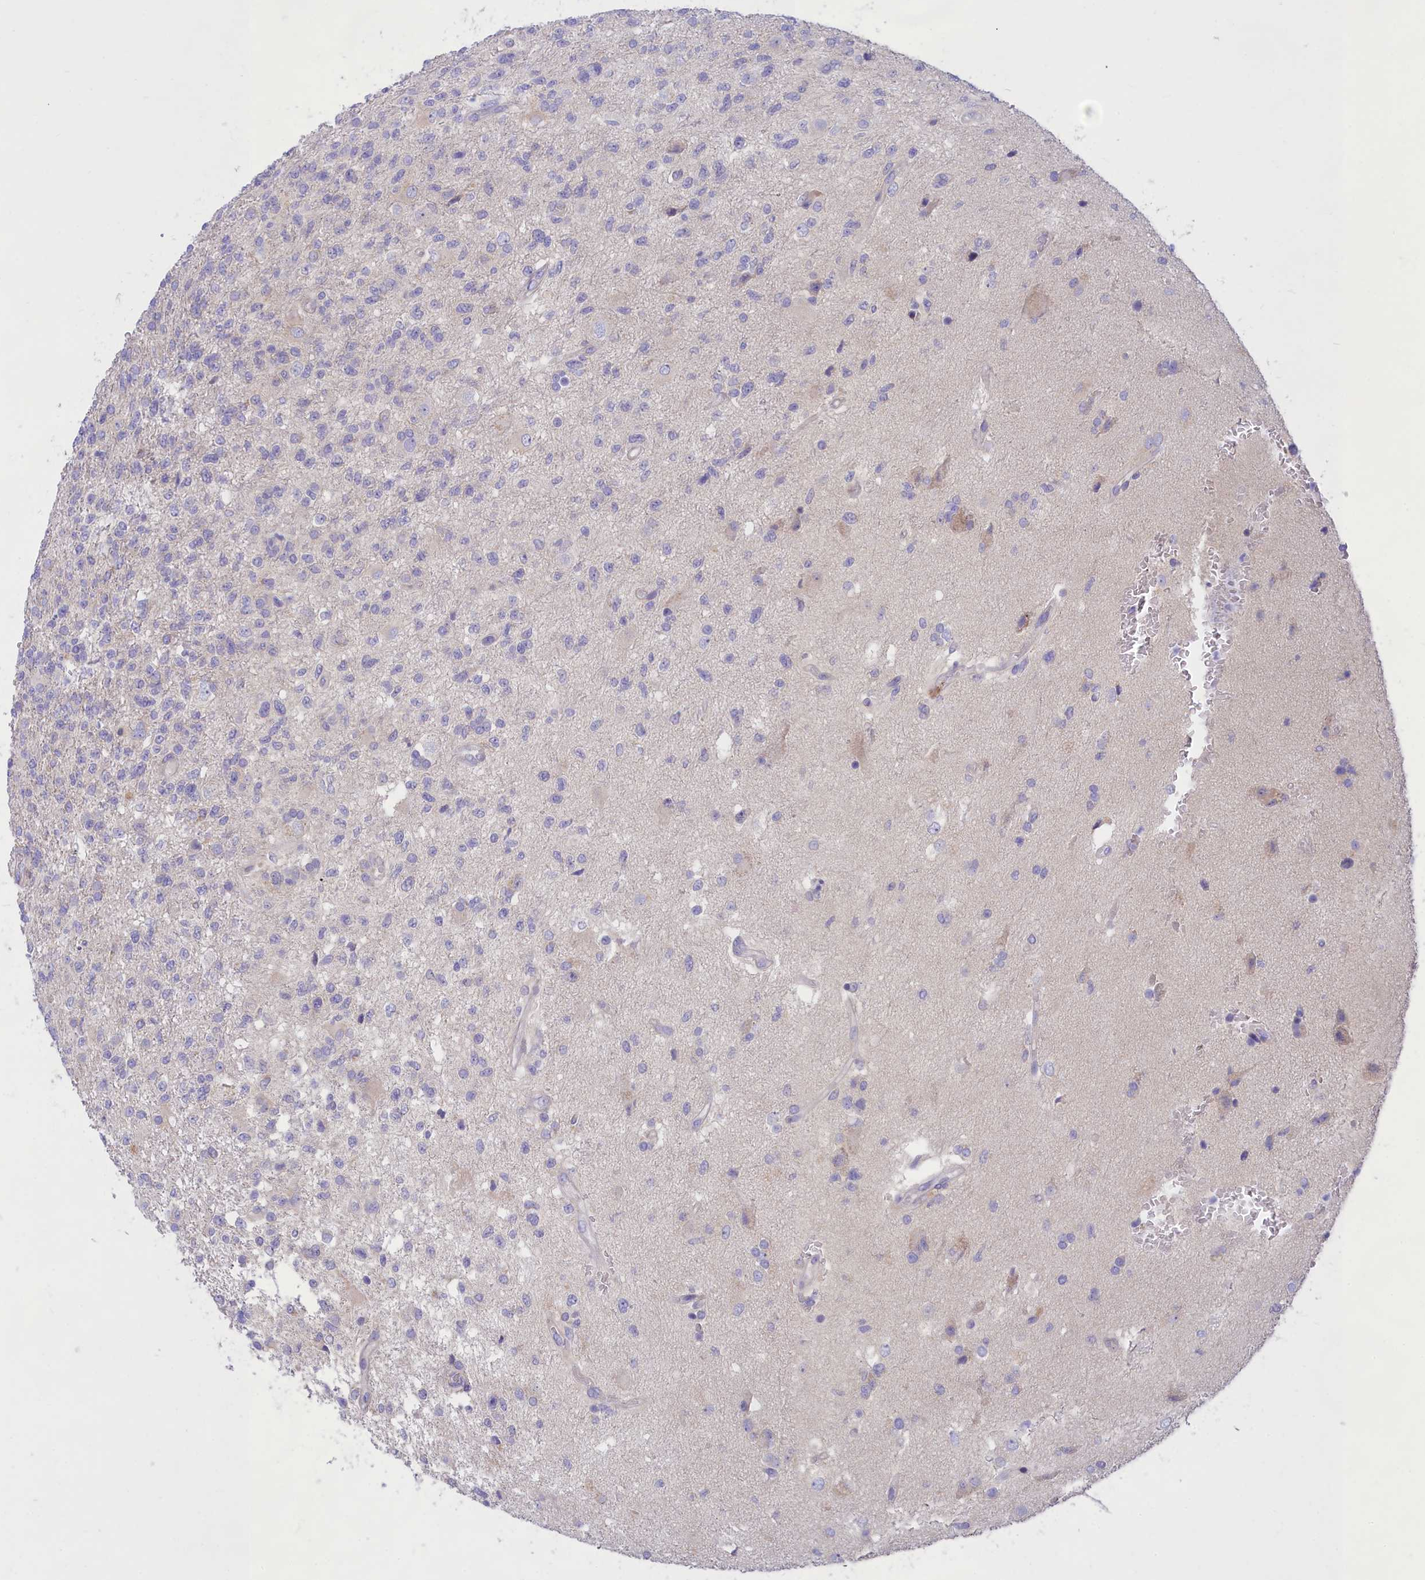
{"staining": {"intensity": "negative", "quantity": "none", "location": "none"}, "tissue": "glioma", "cell_type": "Tumor cells", "image_type": "cancer", "snomed": [{"axis": "morphology", "description": "Glioma, malignant, High grade"}, {"axis": "topography", "description": "Brain"}], "caption": "There is no significant staining in tumor cells of malignant glioma (high-grade).", "gene": "TMEM30B", "patient": {"sex": "male", "age": 56}}